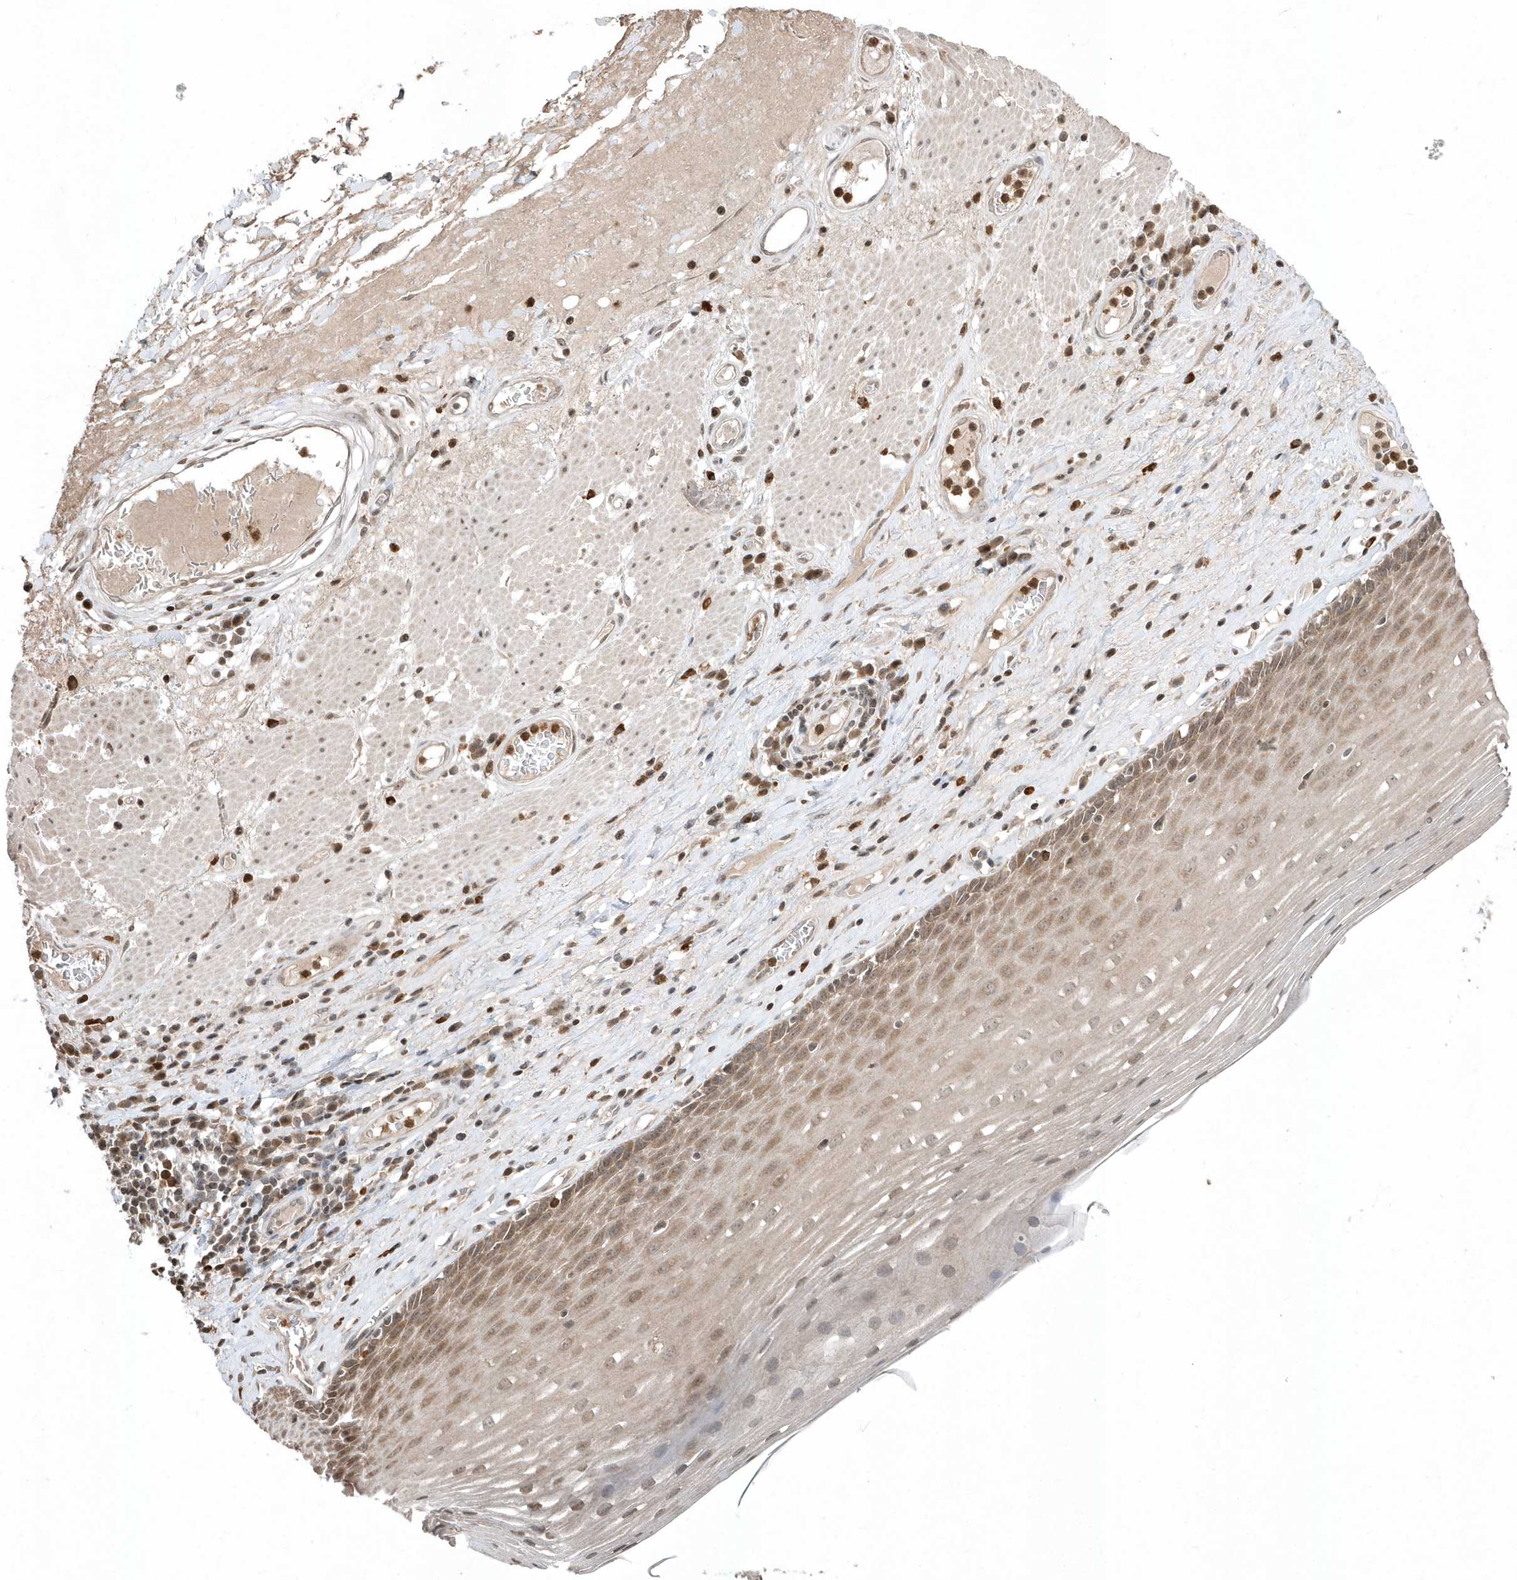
{"staining": {"intensity": "moderate", "quantity": ">75%", "location": "cytoplasmic/membranous,nuclear"}, "tissue": "esophagus", "cell_type": "Squamous epithelial cells", "image_type": "normal", "snomed": [{"axis": "morphology", "description": "Normal tissue, NOS"}, {"axis": "topography", "description": "Esophagus"}], "caption": "Protein staining of unremarkable esophagus demonstrates moderate cytoplasmic/membranous,nuclear expression in approximately >75% of squamous epithelial cells.", "gene": "EIF2B1", "patient": {"sex": "male", "age": 62}}